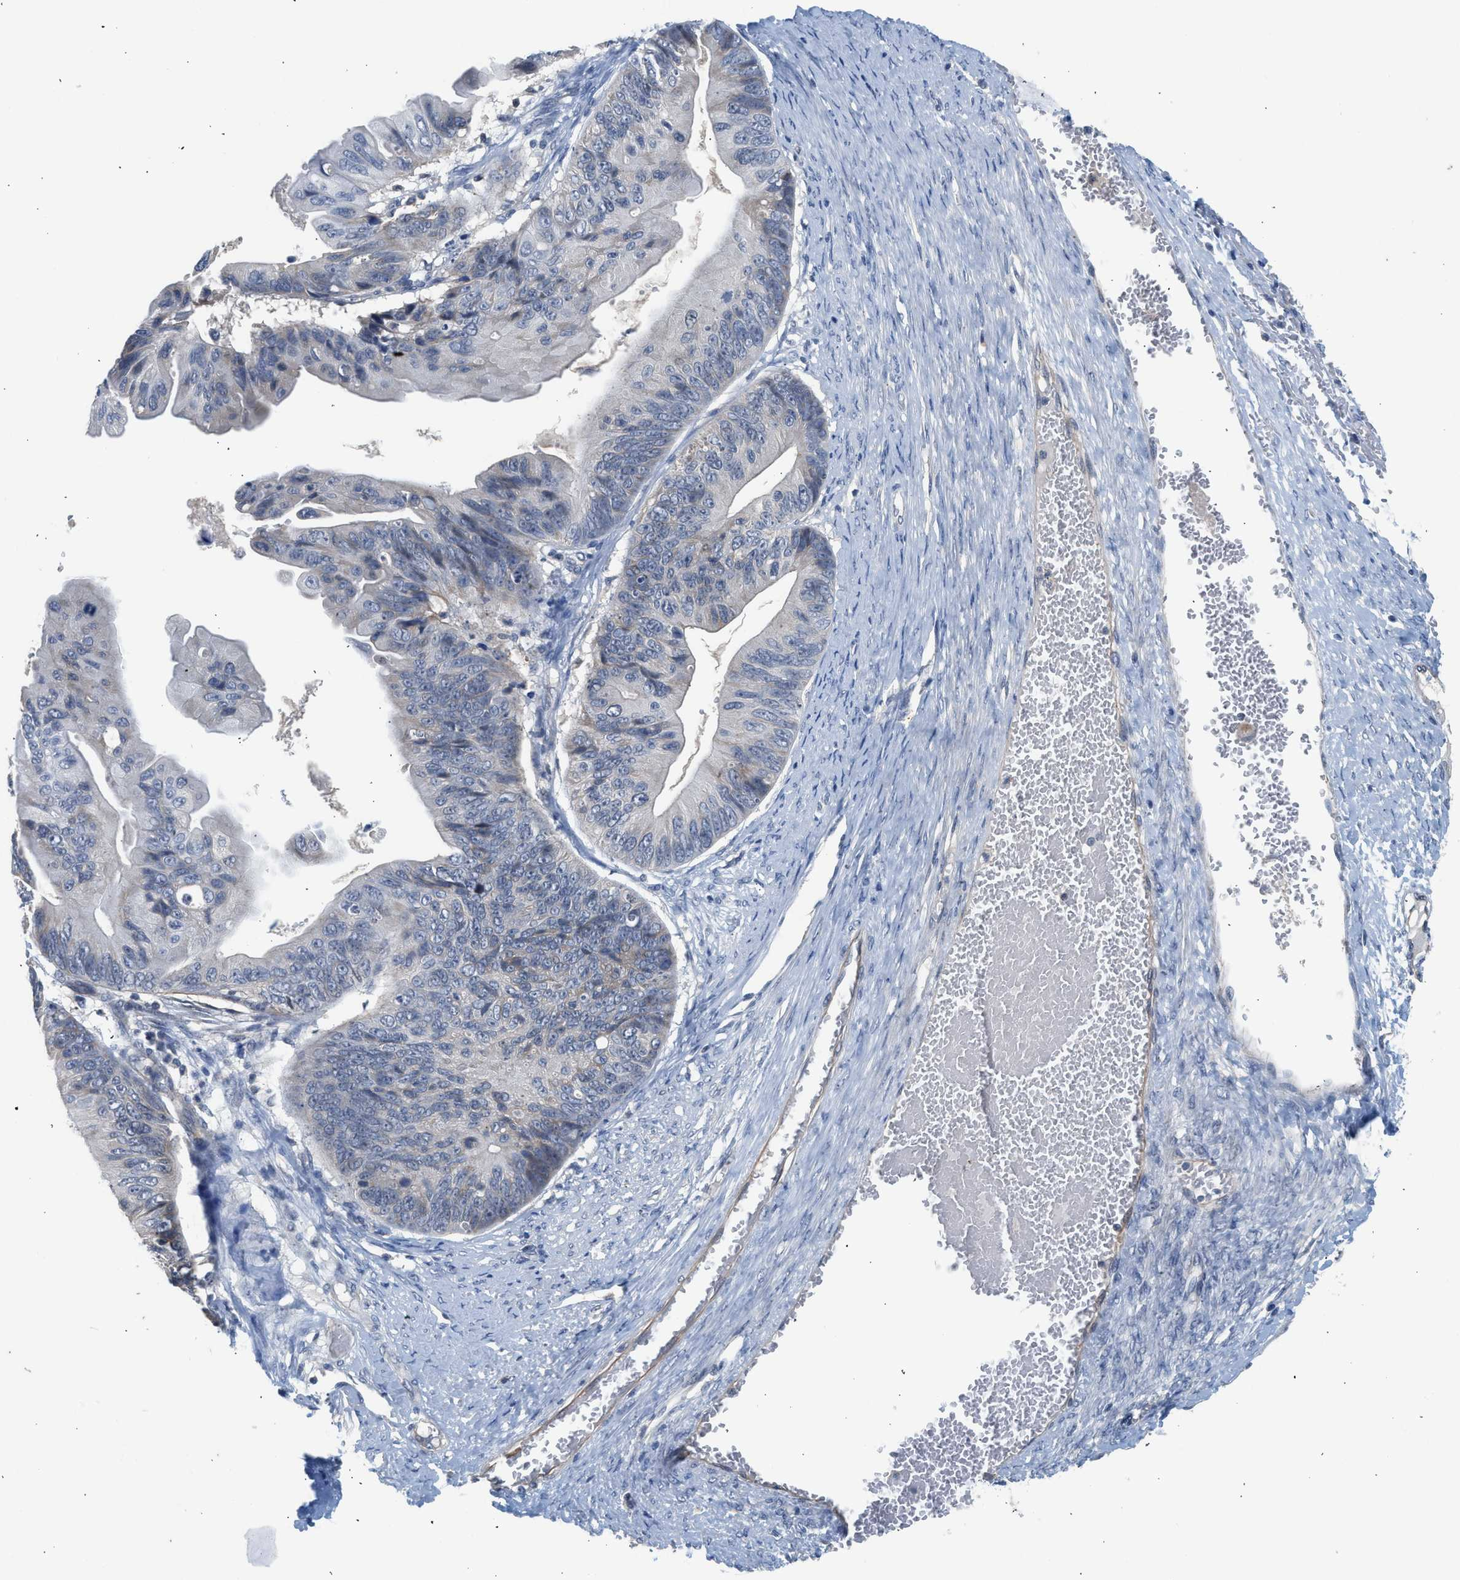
{"staining": {"intensity": "weak", "quantity": "<25%", "location": "cytoplasmic/membranous"}, "tissue": "ovarian cancer", "cell_type": "Tumor cells", "image_type": "cancer", "snomed": [{"axis": "morphology", "description": "Cystadenocarcinoma, mucinous, NOS"}, {"axis": "topography", "description": "Ovary"}], "caption": "Tumor cells are negative for brown protein staining in ovarian cancer (mucinous cystadenocarcinoma).", "gene": "CSF3R", "patient": {"sex": "female", "age": 61}}